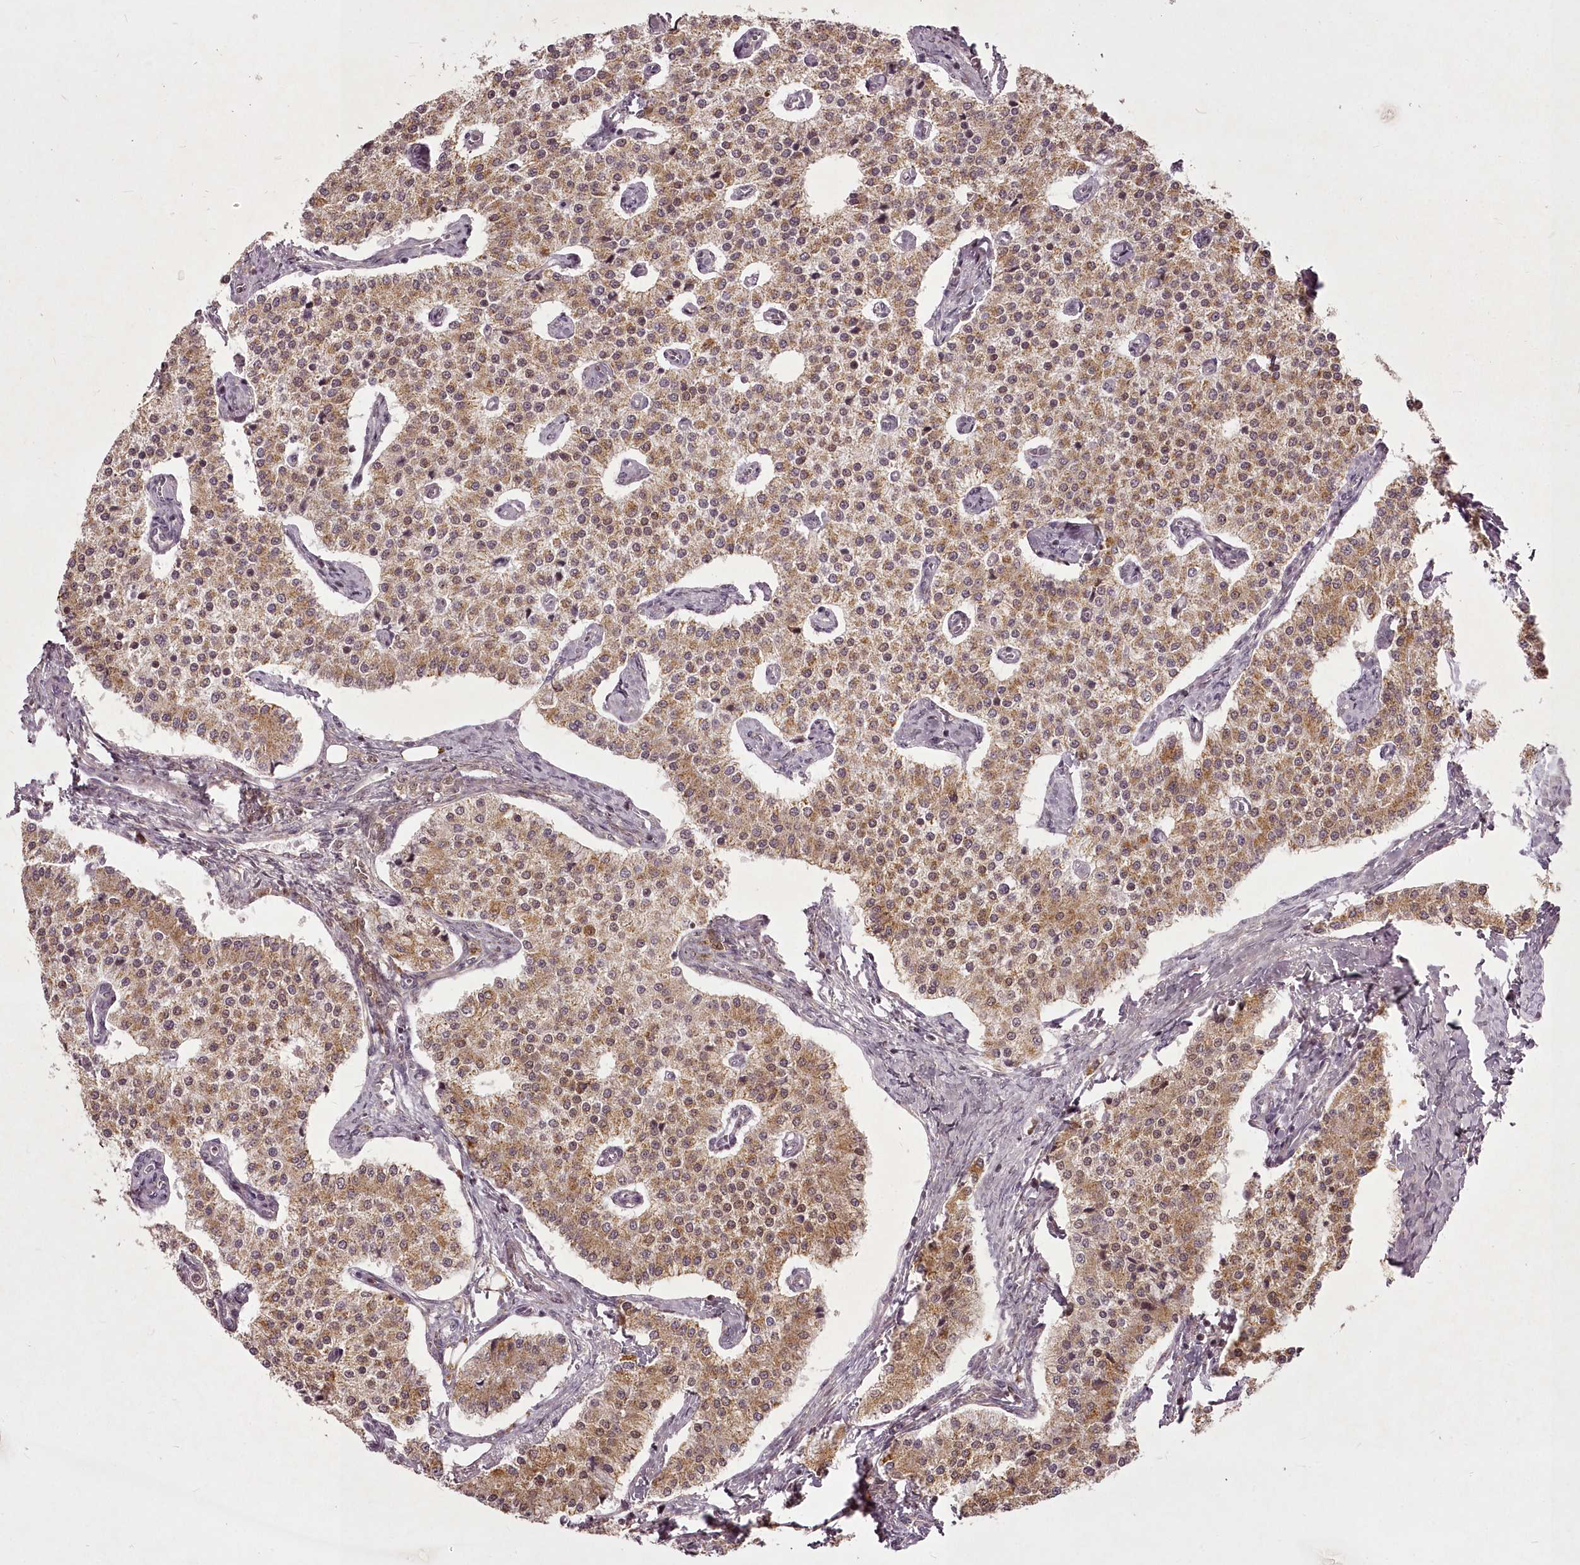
{"staining": {"intensity": "moderate", "quantity": ">75%", "location": "cytoplasmic/membranous"}, "tissue": "carcinoid", "cell_type": "Tumor cells", "image_type": "cancer", "snomed": [{"axis": "morphology", "description": "Carcinoid, malignant, NOS"}, {"axis": "topography", "description": "Colon"}], "caption": "This micrograph shows immunohistochemistry staining of carcinoid (malignant), with medium moderate cytoplasmic/membranous staining in about >75% of tumor cells.", "gene": "CHCHD2", "patient": {"sex": "female", "age": 52}}